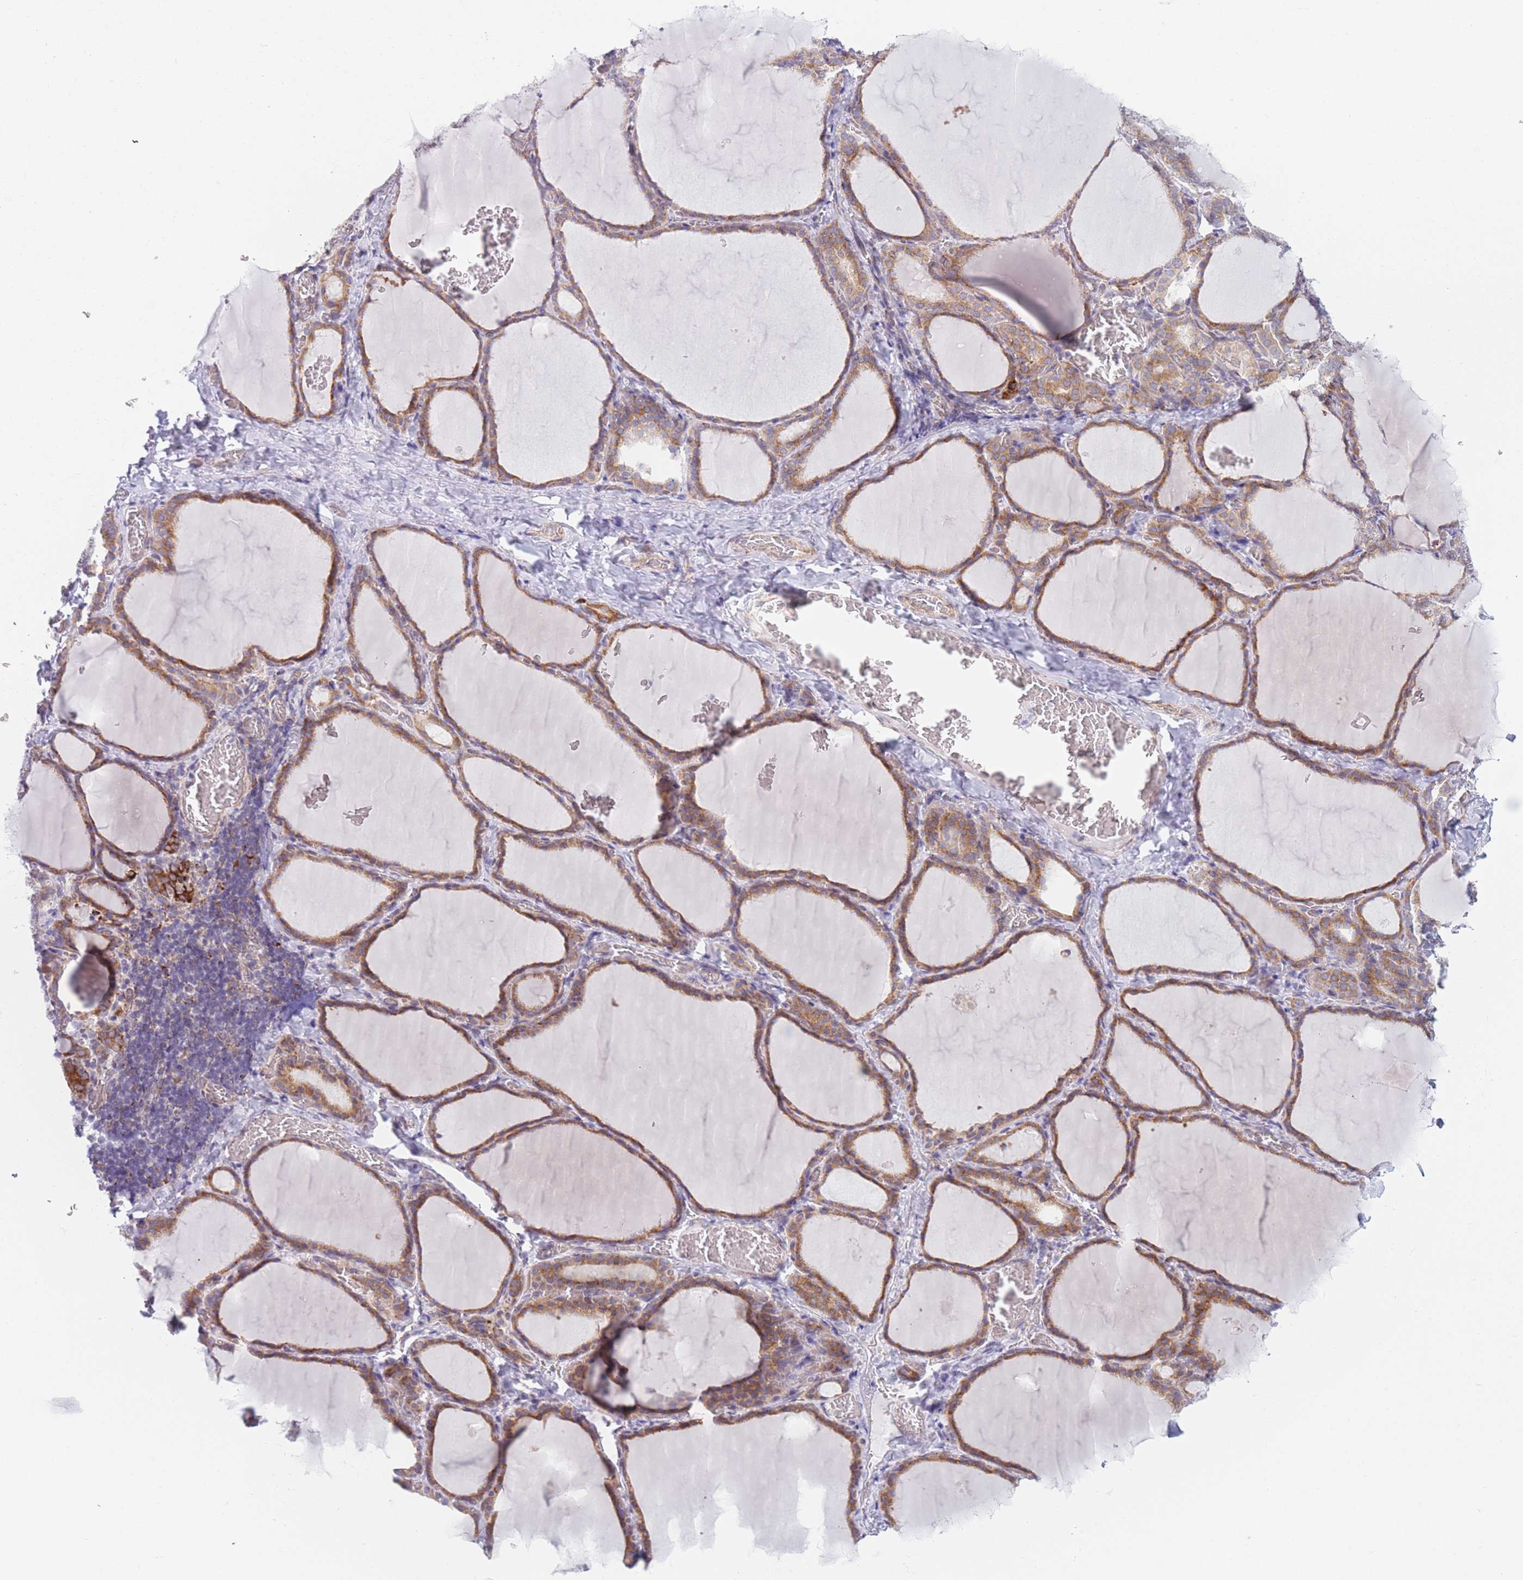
{"staining": {"intensity": "moderate", "quantity": ">75%", "location": "cytoplasmic/membranous"}, "tissue": "thyroid gland", "cell_type": "Glandular cells", "image_type": "normal", "snomed": [{"axis": "morphology", "description": "Normal tissue, NOS"}, {"axis": "topography", "description": "Thyroid gland"}], "caption": "IHC (DAB (3,3'-diaminobenzidine)) staining of normal human thyroid gland displays moderate cytoplasmic/membranous protein expression in about >75% of glandular cells.", "gene": "AK9", "patient": {"sex": "female", "age": 39}}